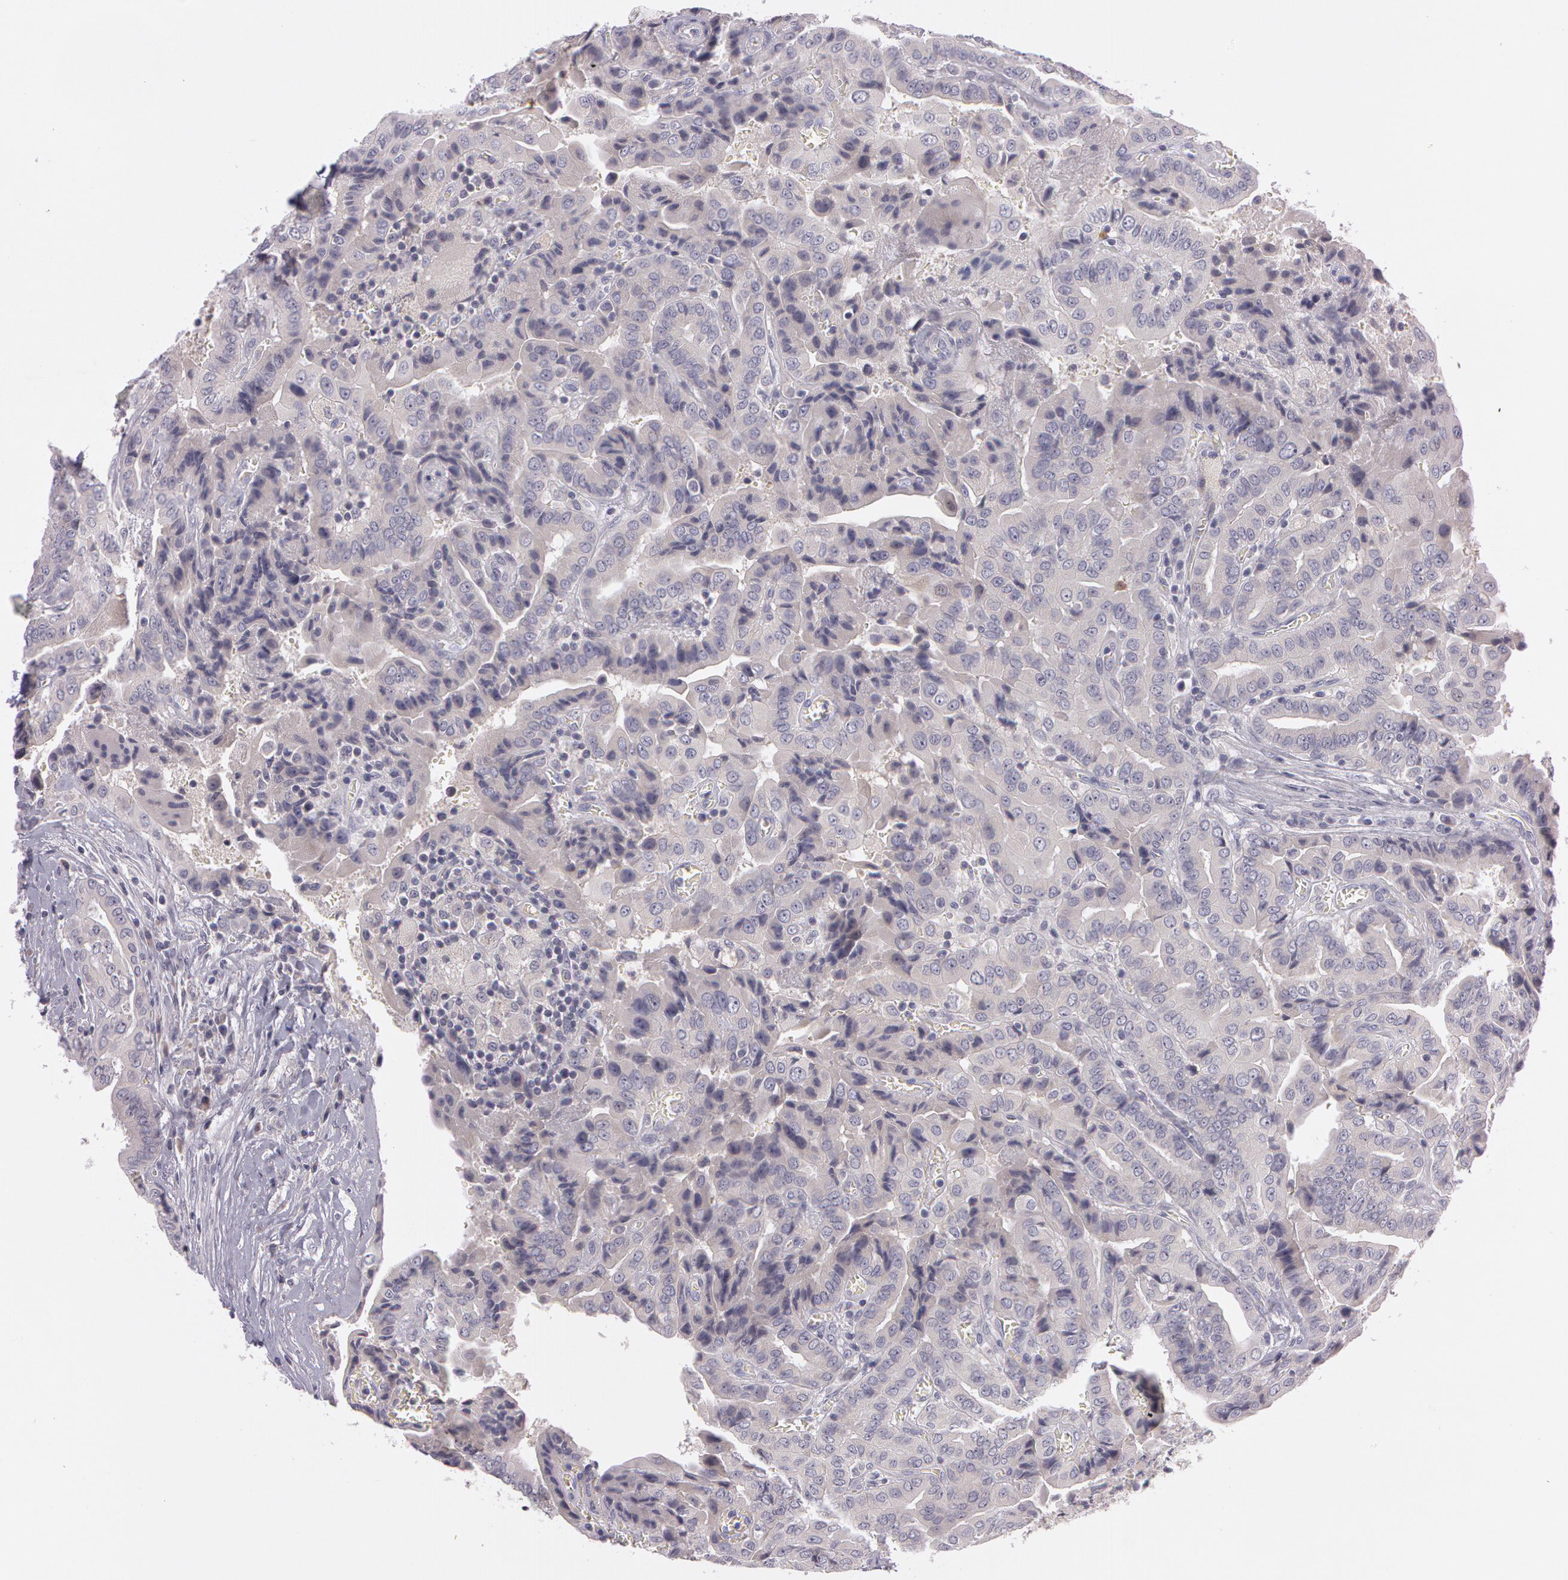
{"staining": {"intensity": "weak", "quantity": "<25%", "location": "cytoplasmic/membranous"}, "tissue": "thyroid cancer", "cell_type": "Tumor cells", "image_type": "cancer", "snomed": [{"axis": "morphology", "description": "Papillary adenocarcinoma, NOS"}, {"axis": "topography", "description": "Thyroid gland"}], "caption": "IHC photomicrograph of thyroid papillary adenocarcinoma stained for a protein (brown), which exhibits no positivity in tumor cells.", "gene": "MXRA5", "patient": {"sex": "female", "age": 71}}